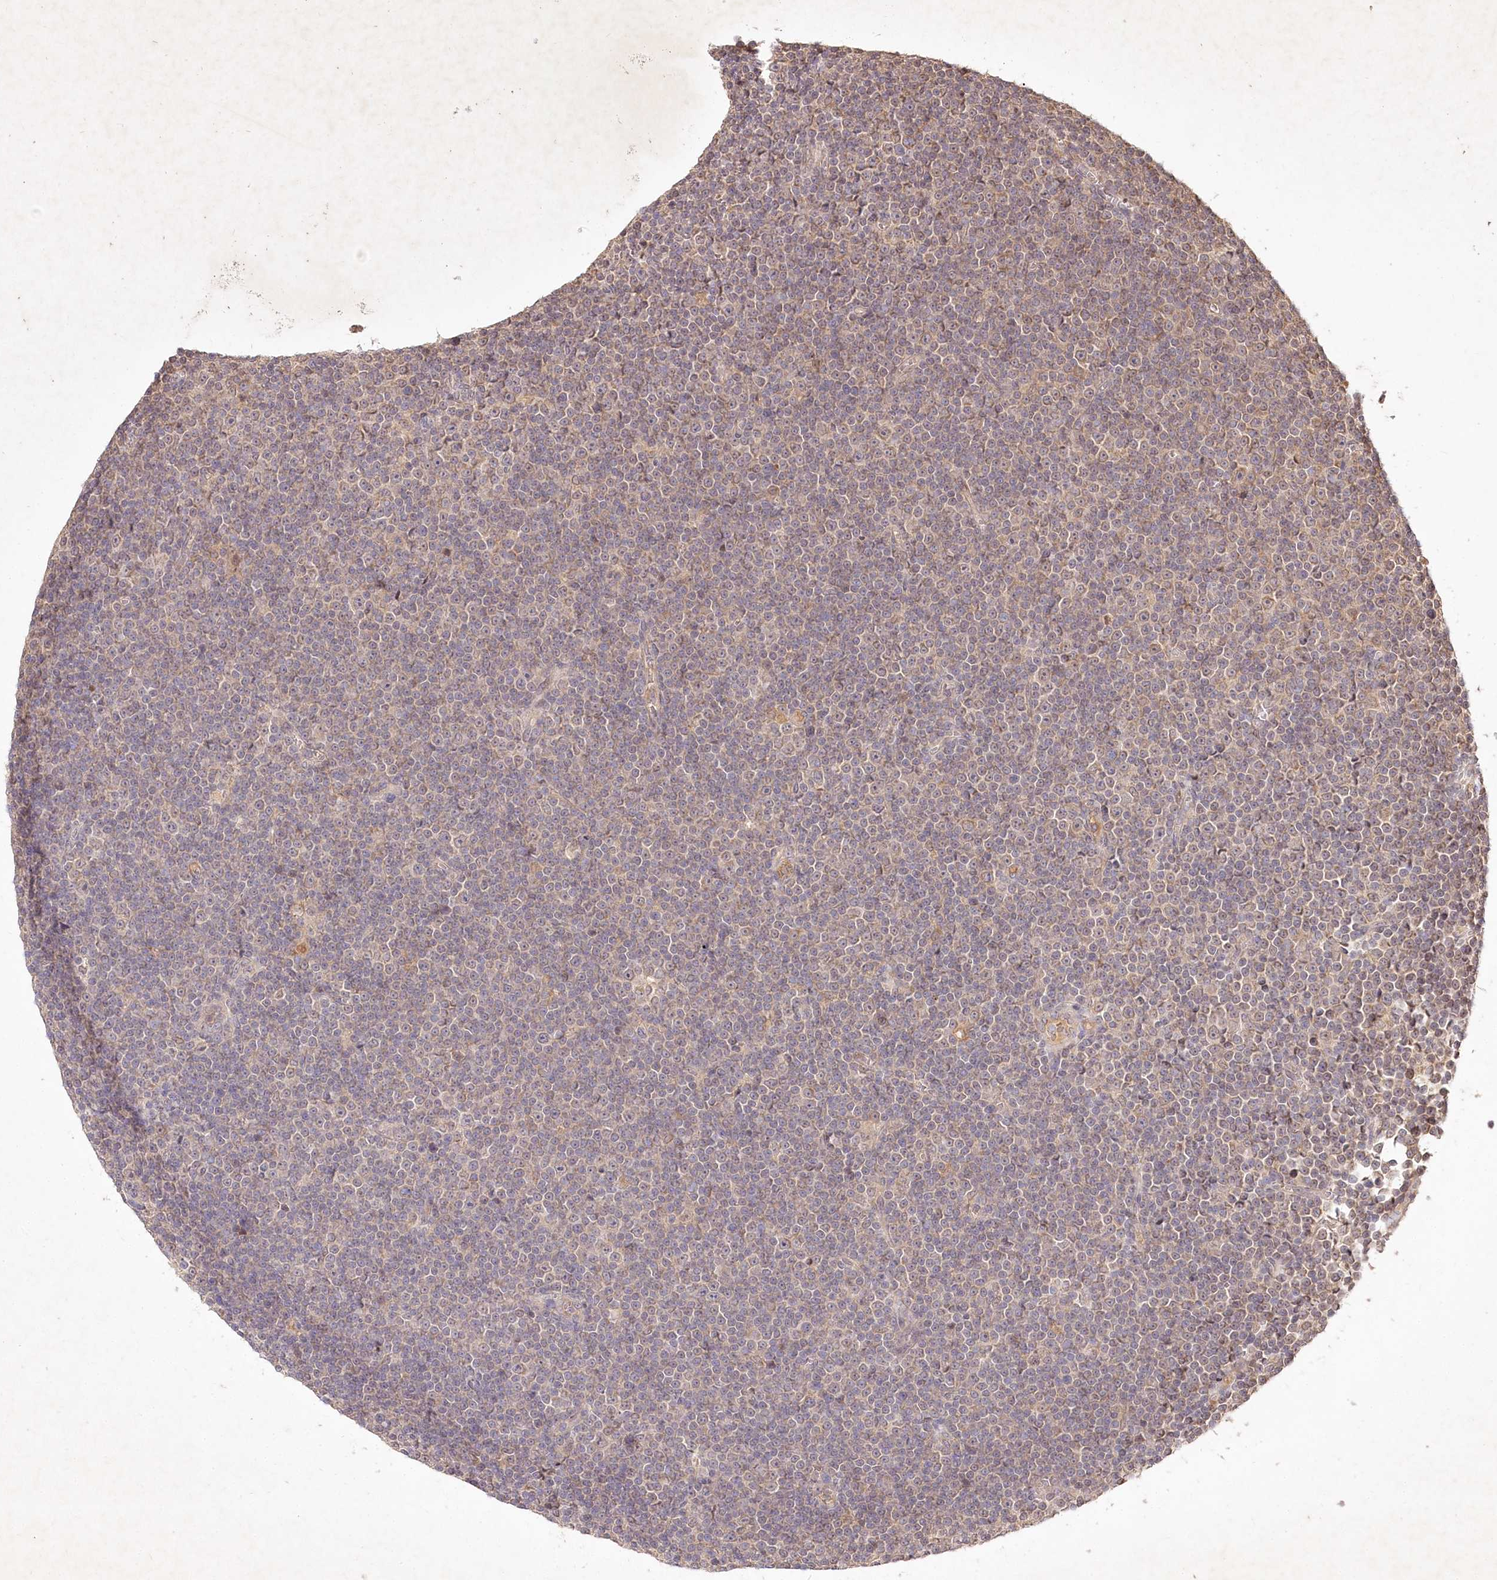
{"staining": {"intensity": "negative", "quantity": "none", "location": "none"}, "tissue": "lymphoma", "cell_type": "Tumor cells", "image_type": "cancer", "snomed": [{"axis": "morphology", "description": "Malignant lymphoma, non-Hodgkin's type, Low grade"}, {"axis": "topography", "description": "Lymph node"}], "caption": "Immunohistochemistry of lymphoma displays no positivity in tumor cells.", "gene": "IRAK1BP1", "patient": {"sex": "female", "age": 67}}